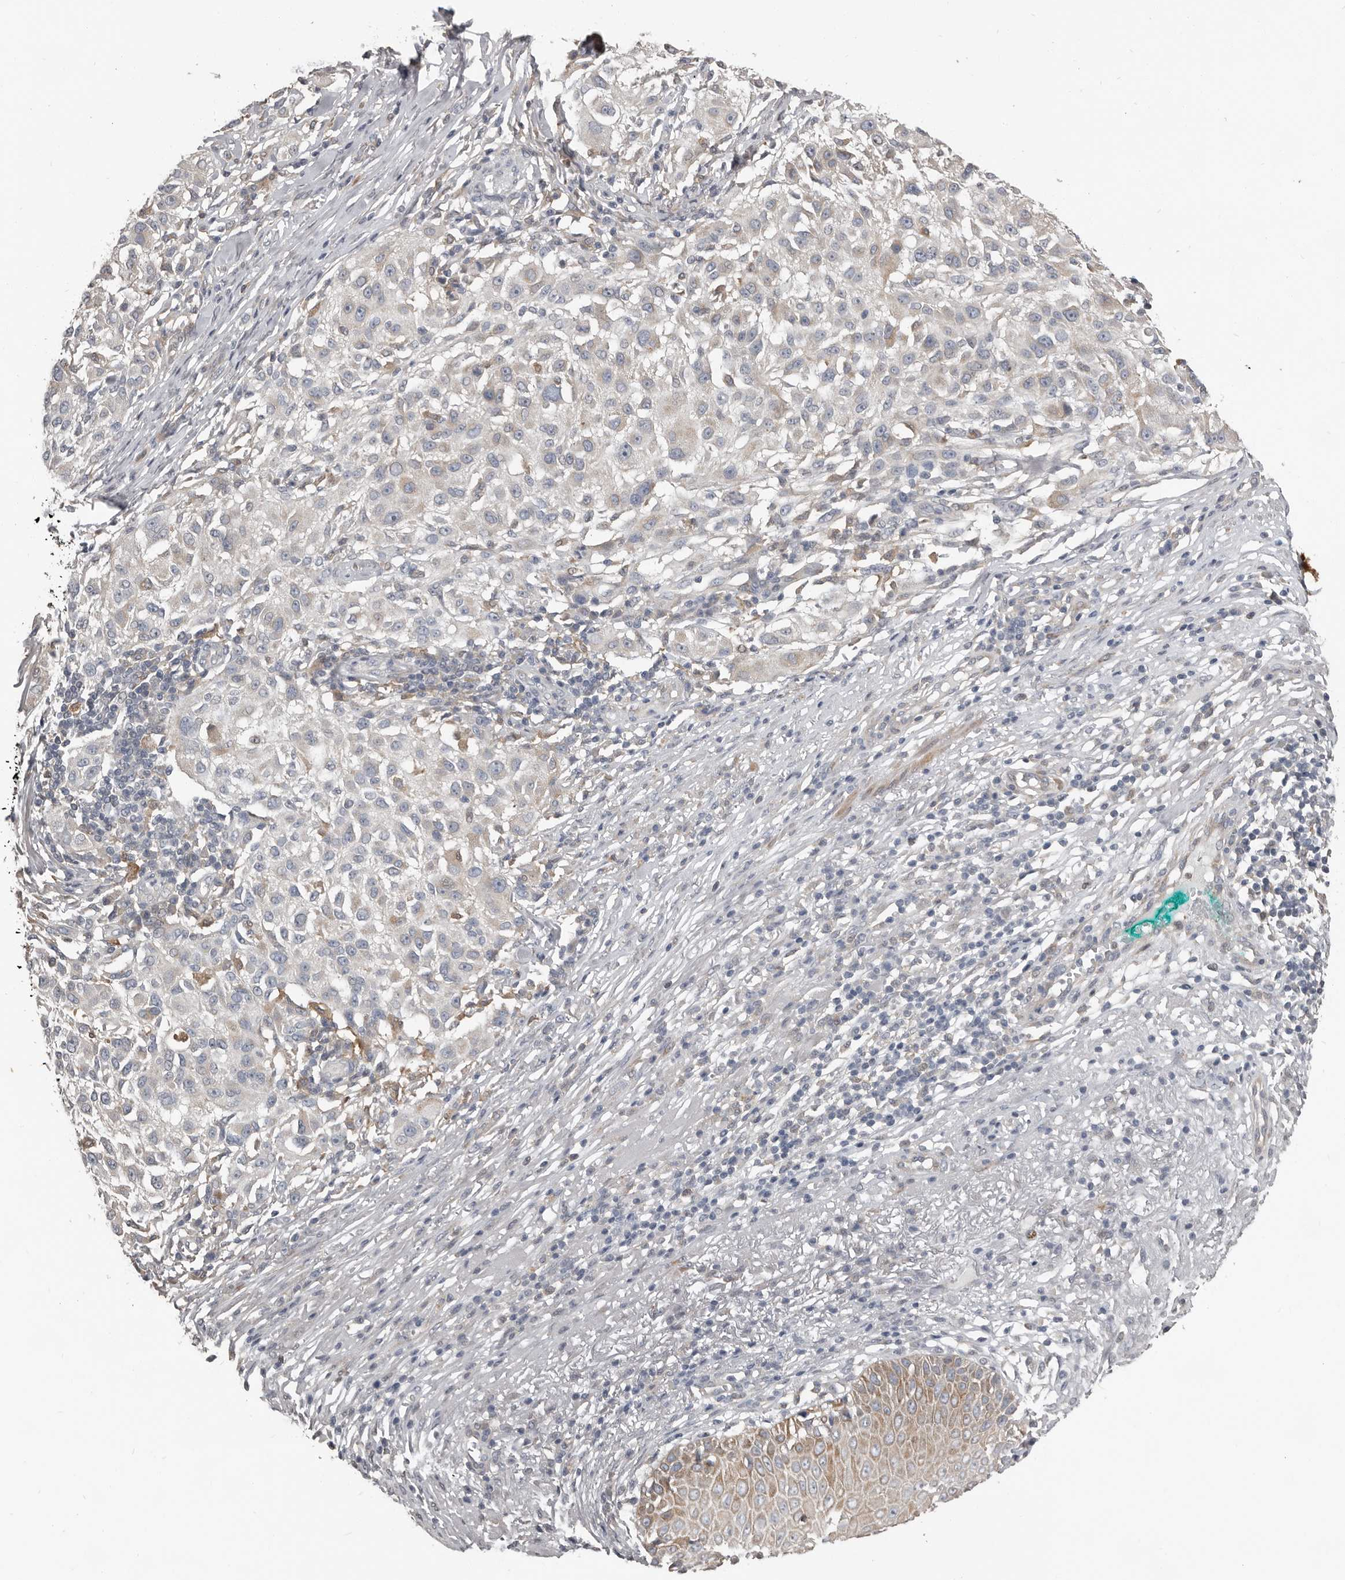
{"staining": {"intensity": "negative", "quantity": "none", "location": "none"}, "tissue": "melanoma", "cell_type": "Tumor cells", "image_type": "cancer", "snomed": [{"axis": "morphology", "description": "Necrosis, NOS"}, {"axis": "morphology", "description": "Malignant melanoma, NOS"}, {"axis": "topography", "description": "Skin"}], "caption": "DAB (3,3'-diaminobenzidine) immunohistochemical staining of human melanoma reveals no significant positivity in tumor cells.", "gene": "KCNJ8", "patient": {"sex": "female", "age": 87}}